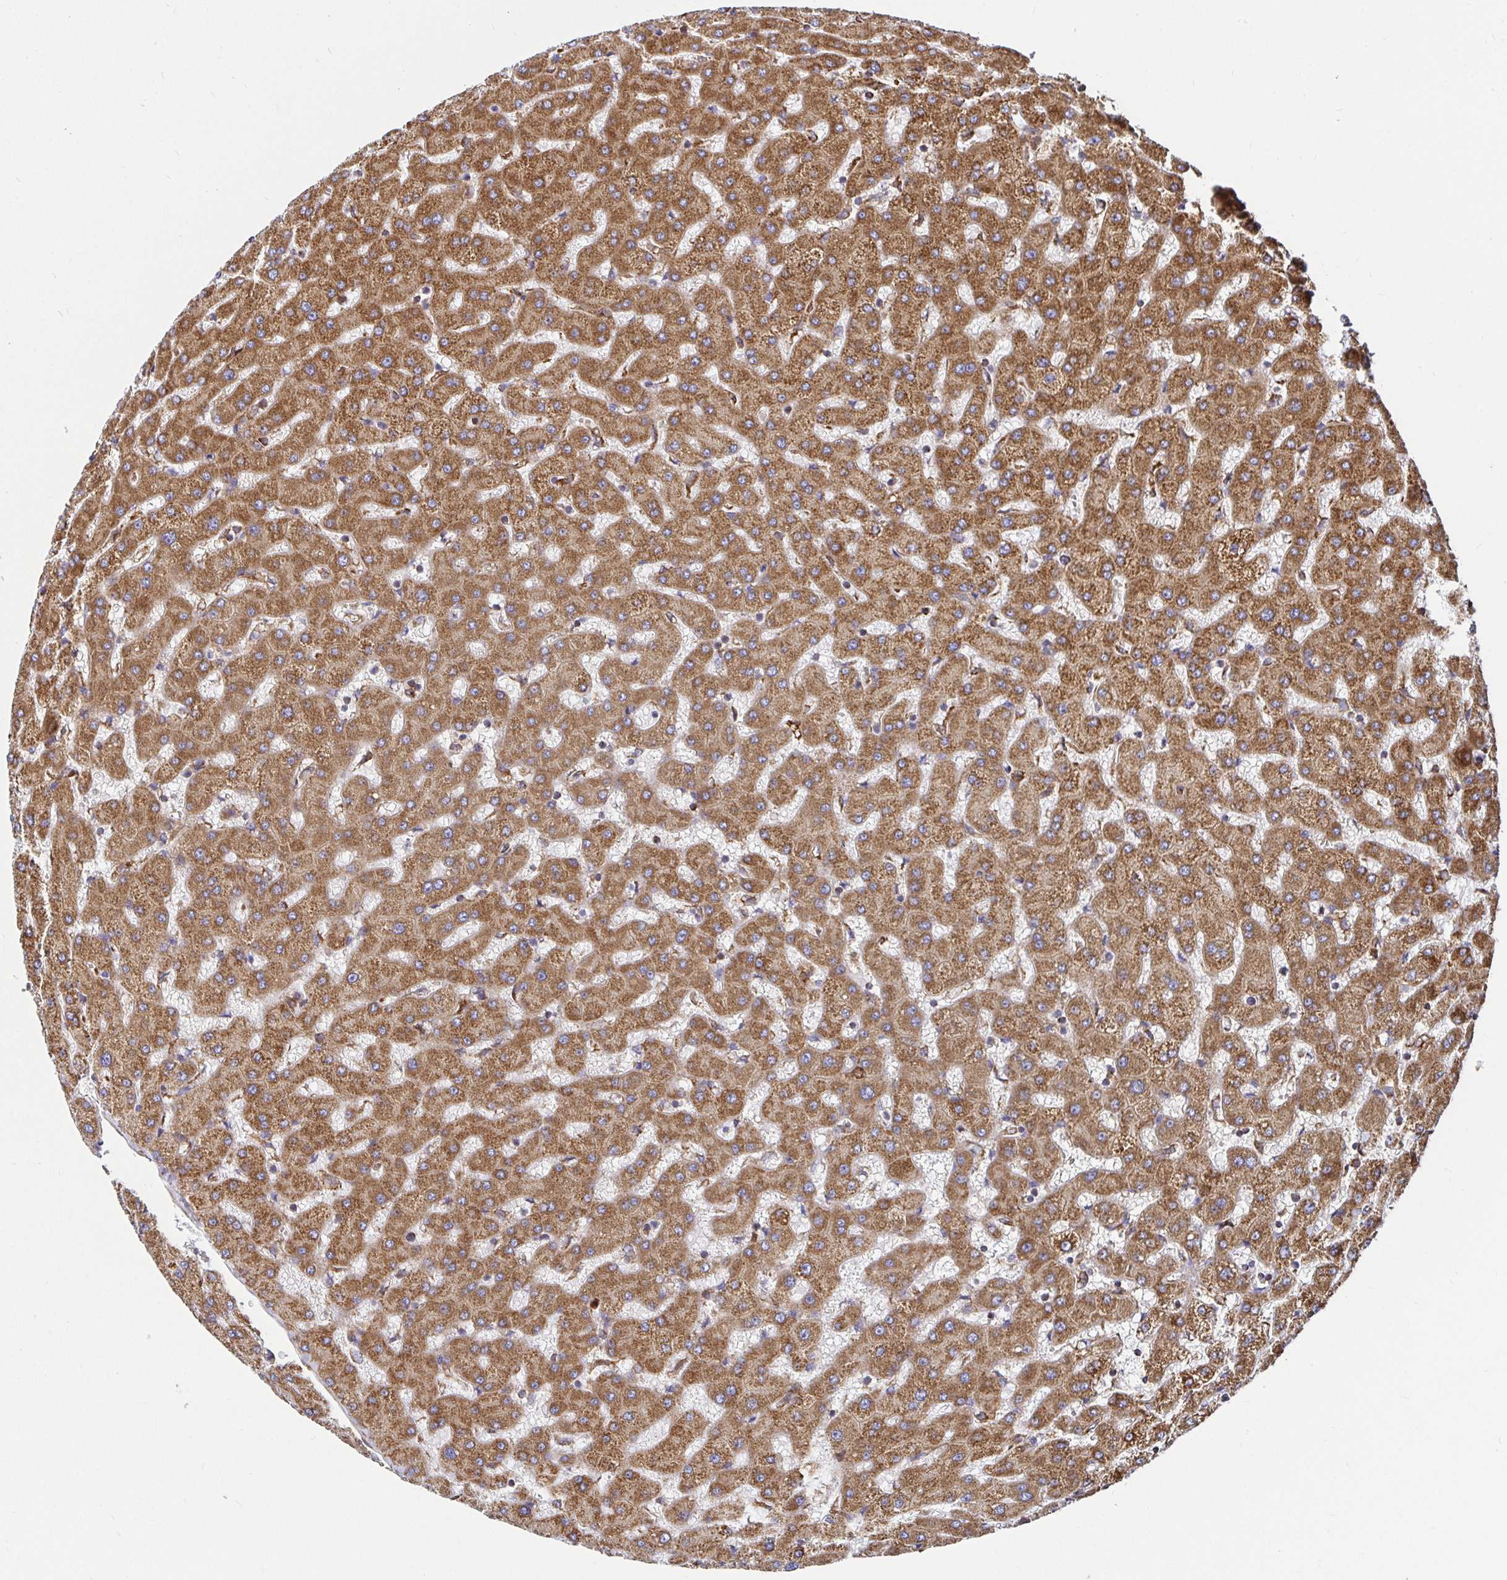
{"staining": {"intensity": "weak", "quantity": ">75%", "location": "cytoplasmic/membranous"}, "tissue": "liver", "cell_type": "Cholangiocytes", "image_type": "normal", "snomed": [{"axis": "morphology", "description": "Normal tissue, NOS"}, {"axis": "topography", "description": "Liver"}], "caption": "IHC photomicrograph of normal human liver stained for a protein (brown), which reveals low levels of weak cytoplasmic/membranous expression in about >75% of cholangiocytes.", "gene": "SMYD3", "patient": {"sex": "female", "age": 63}}